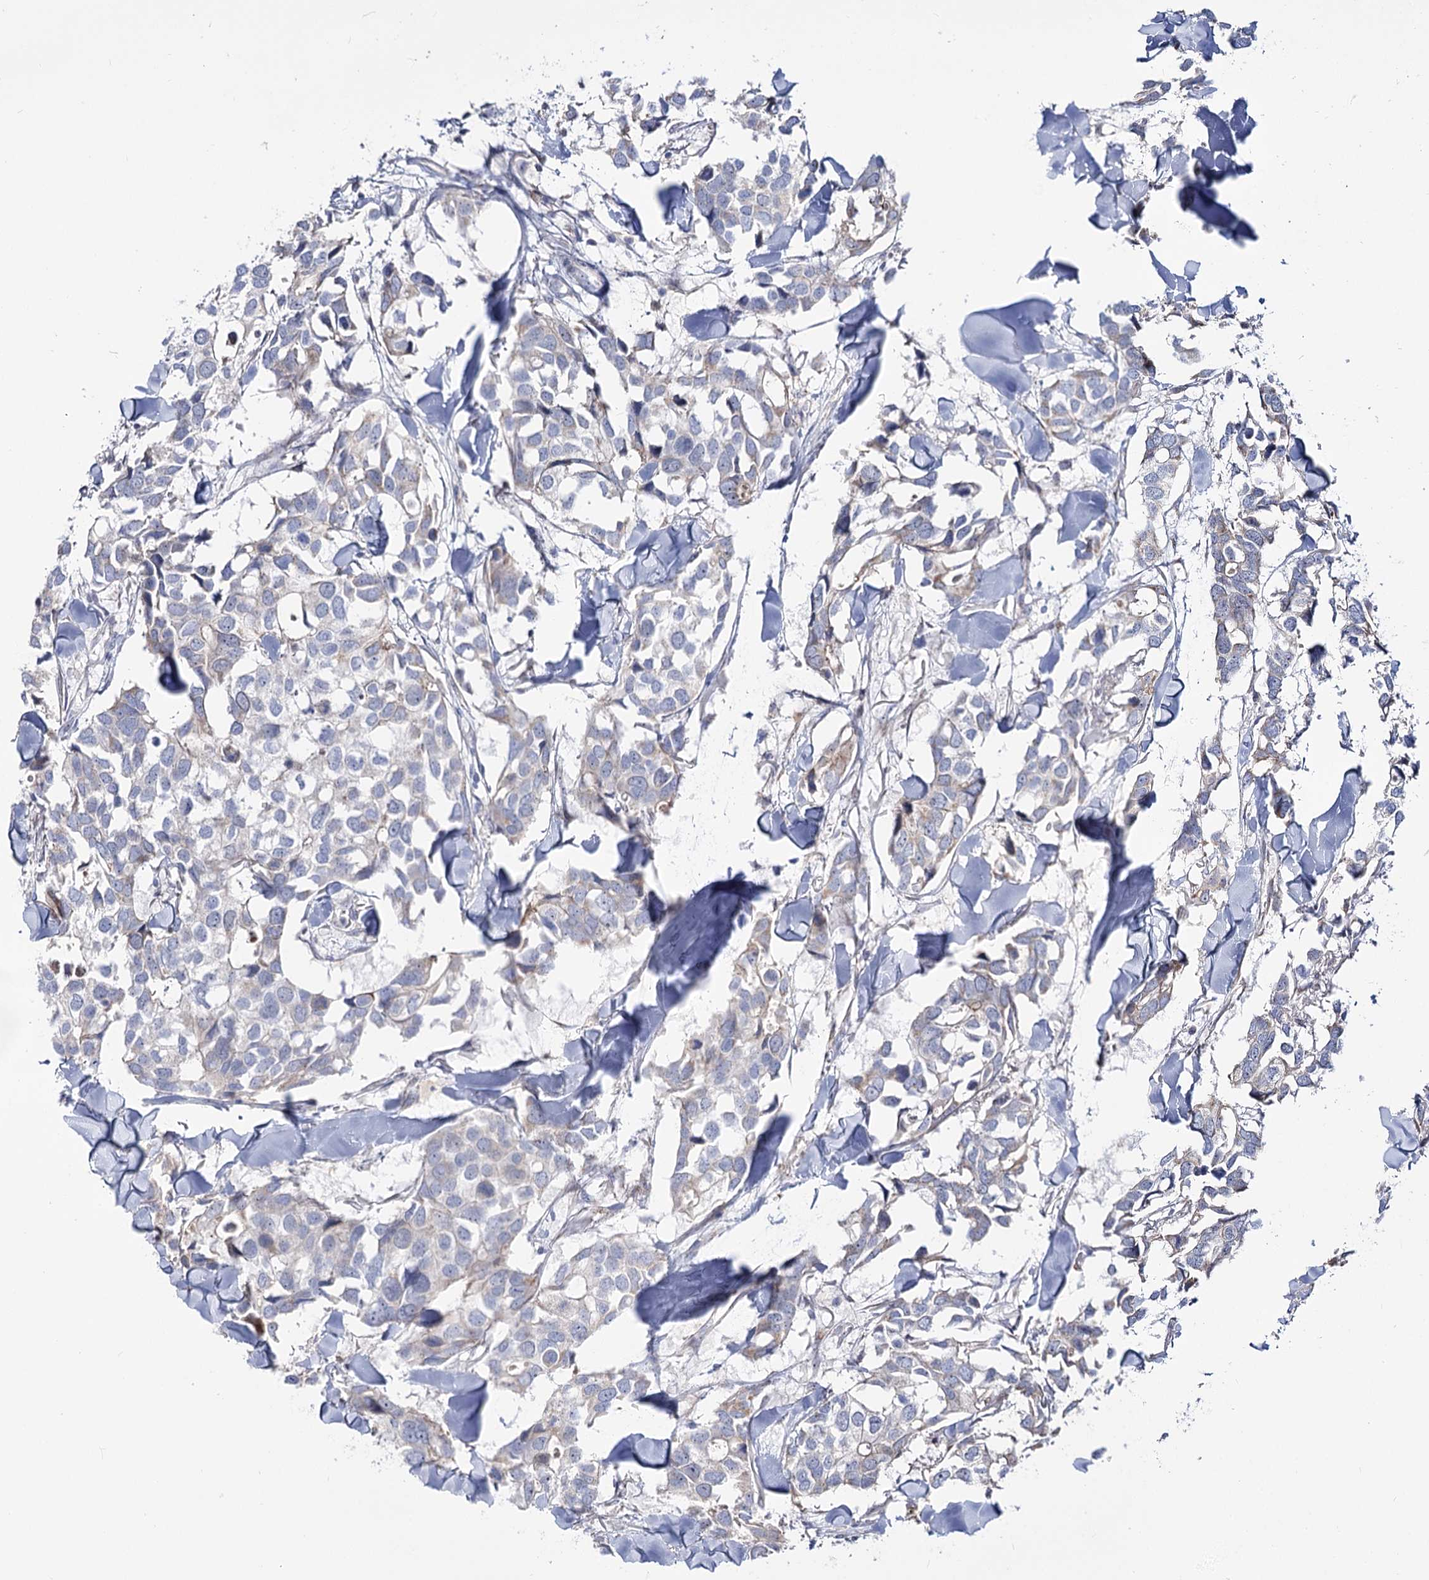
{"staining": {"intensity": "weak", "quantity": "<25%", "location": "cytoplasmic/membranous"}, "tissue": "breast cancer", "cell_type": "Tumor cells", "image_type": "cancer", "snomed": [{"axis": "morphology", "description": "Duct carcinoma"}, {"axis": "topography", "description": "Breast"}], "caption": "Immunohistochemistry (IHC) photomicrograph of breast cancer stained for a protein (brown), which shows no staining in tumor cells. (Immunohistochemistry (IHC), brightfield microscopy, high magnification).", "gene": "SUOX", "patient": {"sex": "female", "age": 83}}